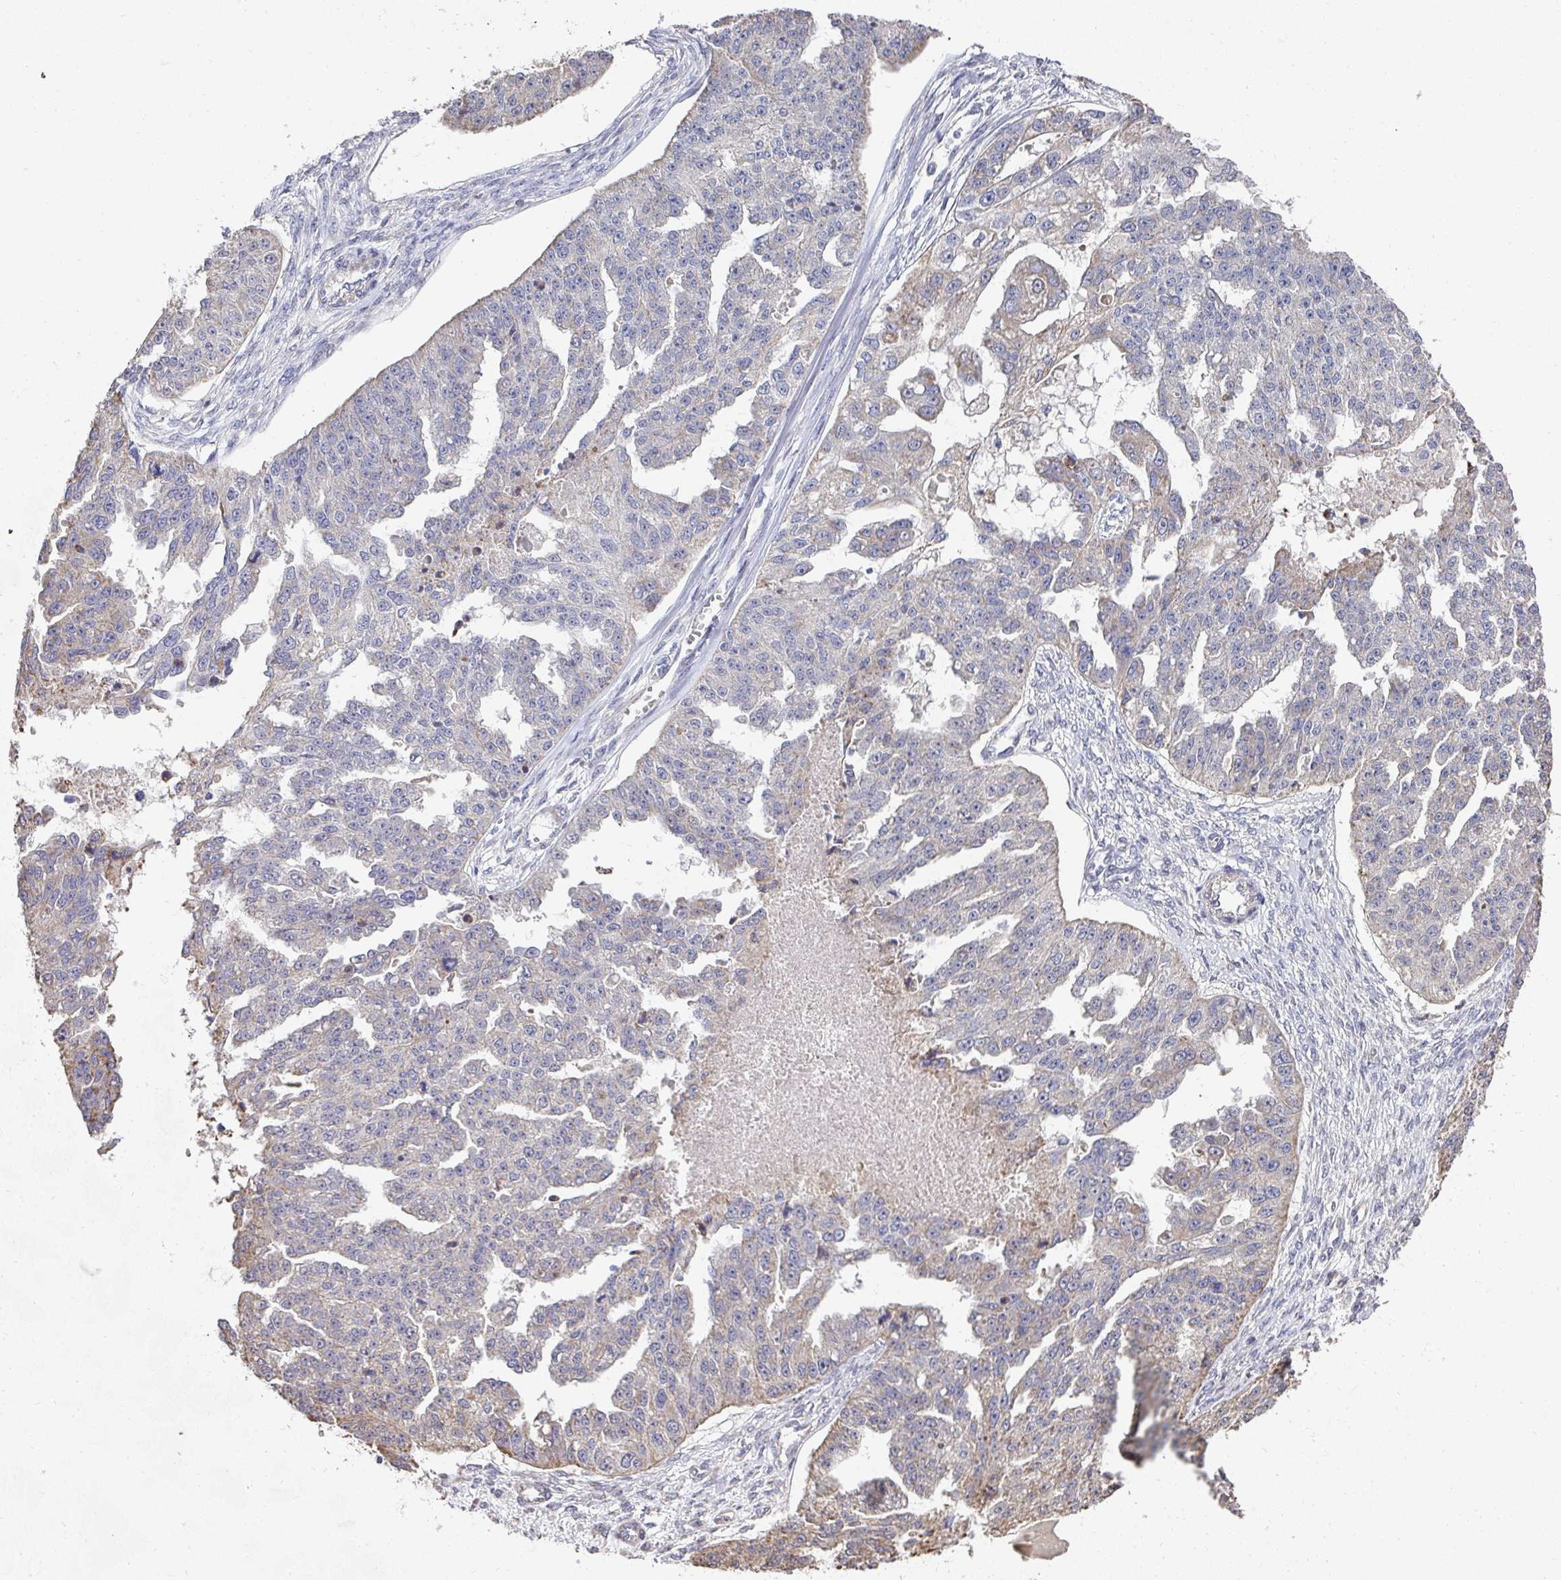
{"staining": {"intensity": "moderate", "quantity": "<25%", "location": "cytoplasmic/membranous"}, "tissue": "ovarian cancer", "cell_type": "Tumor cells", "image_type": "cancer", "snomed": [{"axis": "morphology", "description": "Cystadenocarcinoma, serous, NOS"}, {"axis": "topography", "description": "Ovary"}], "caption": "Ovarian cancer (serous cystadenocarcinoma) stained with immunohistochemistry shows moderate cytoplasmic/membranous positivity in approximately <25% of tumor cells.", "gene": "AGTPBP1", "patient": {"sex": "female", "age": 58}}